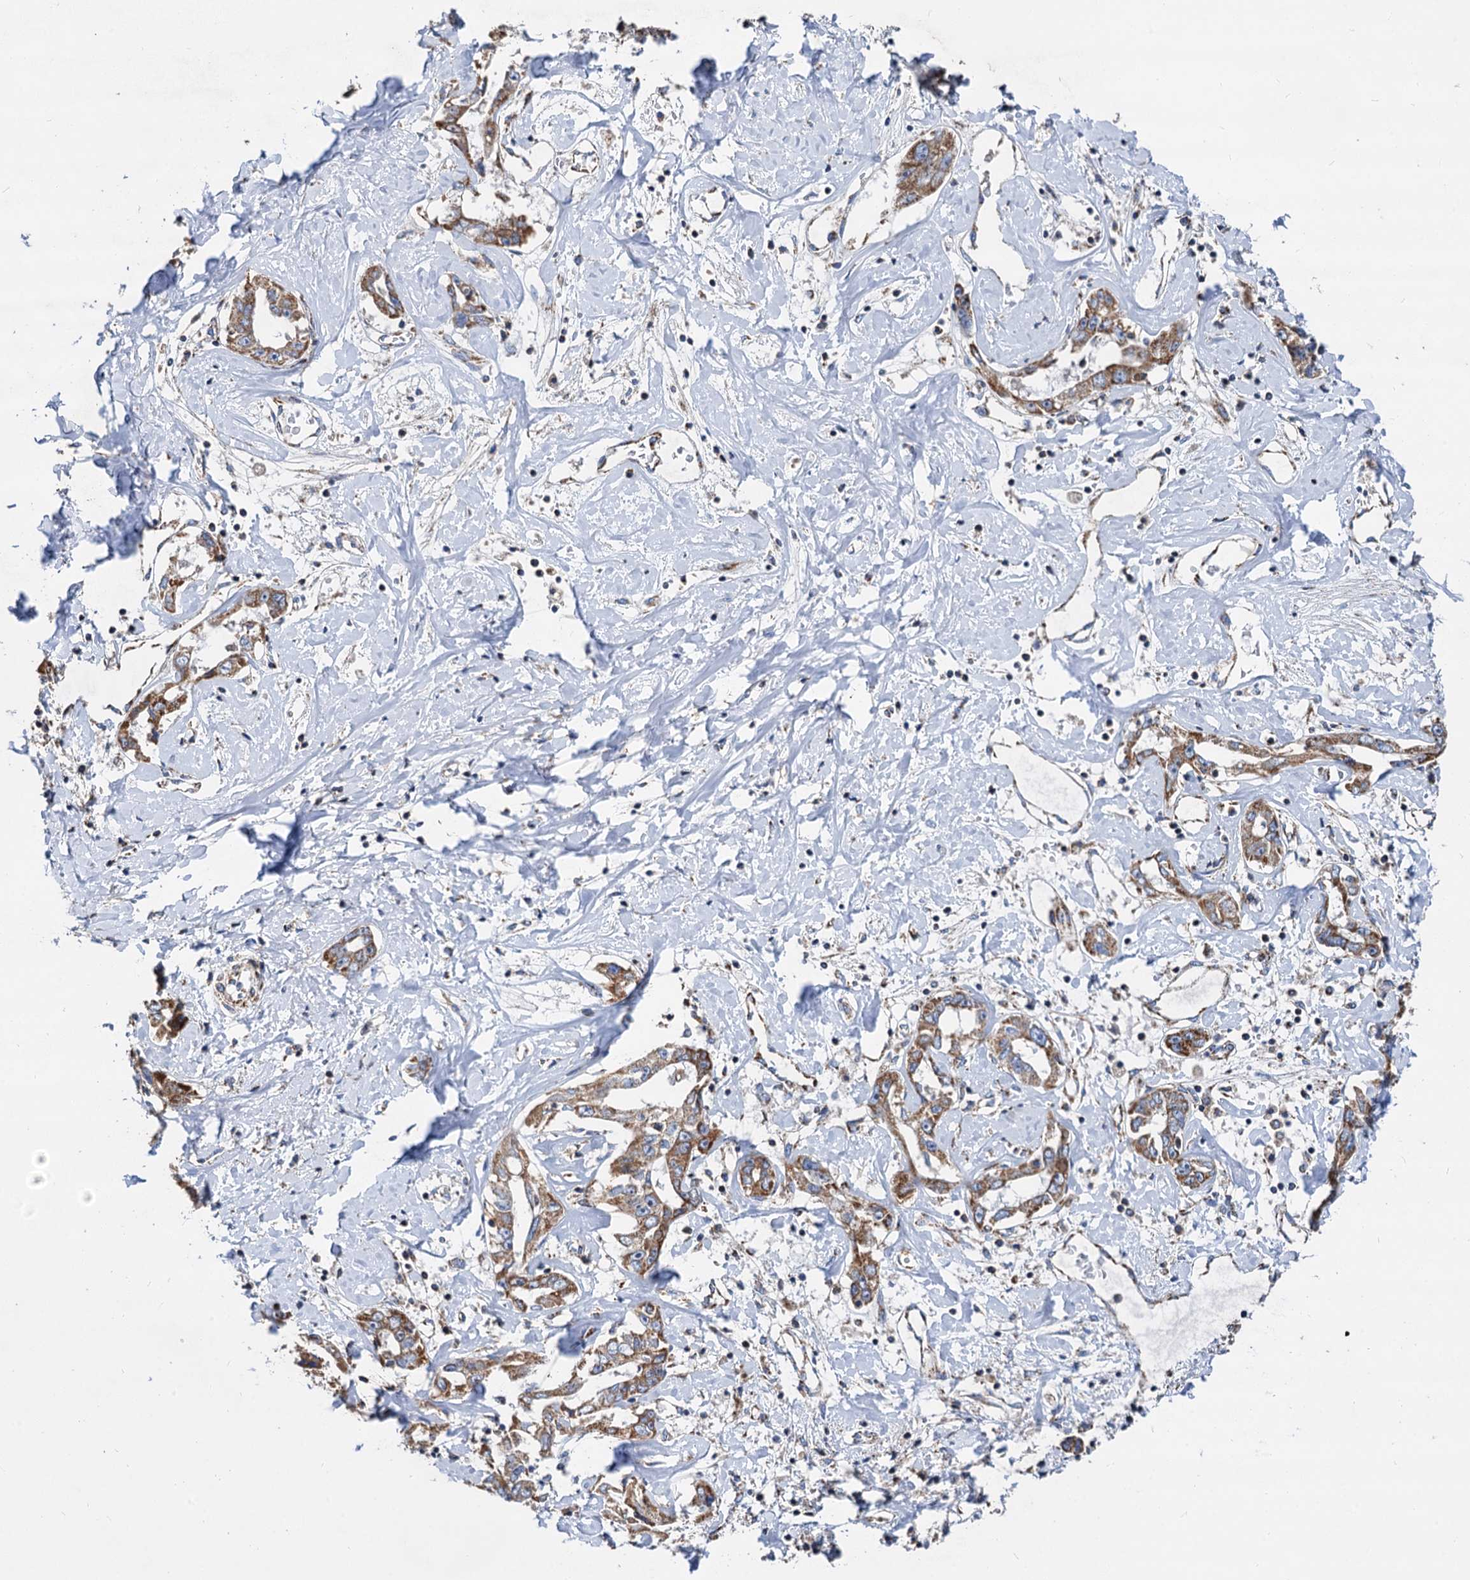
{"staining": {"intensity": "moderate", "quantity": ">75%", "location": "cytoplasmic/membranous"}, "tissue": "liver cancer", "cell_type": "Tumor cells", "image_type": "cancer", "snomed": [{"axis": "morphology", "description": "Cholangiocarcinoma"}, {"axis": "topography", "description": "Liver"}], "caption": "Liver cancer stained with a protein marker displays moderate staining in tumor cells.", "gene": "TIMM10", "patient": {"sex": "male", "age": 59}}